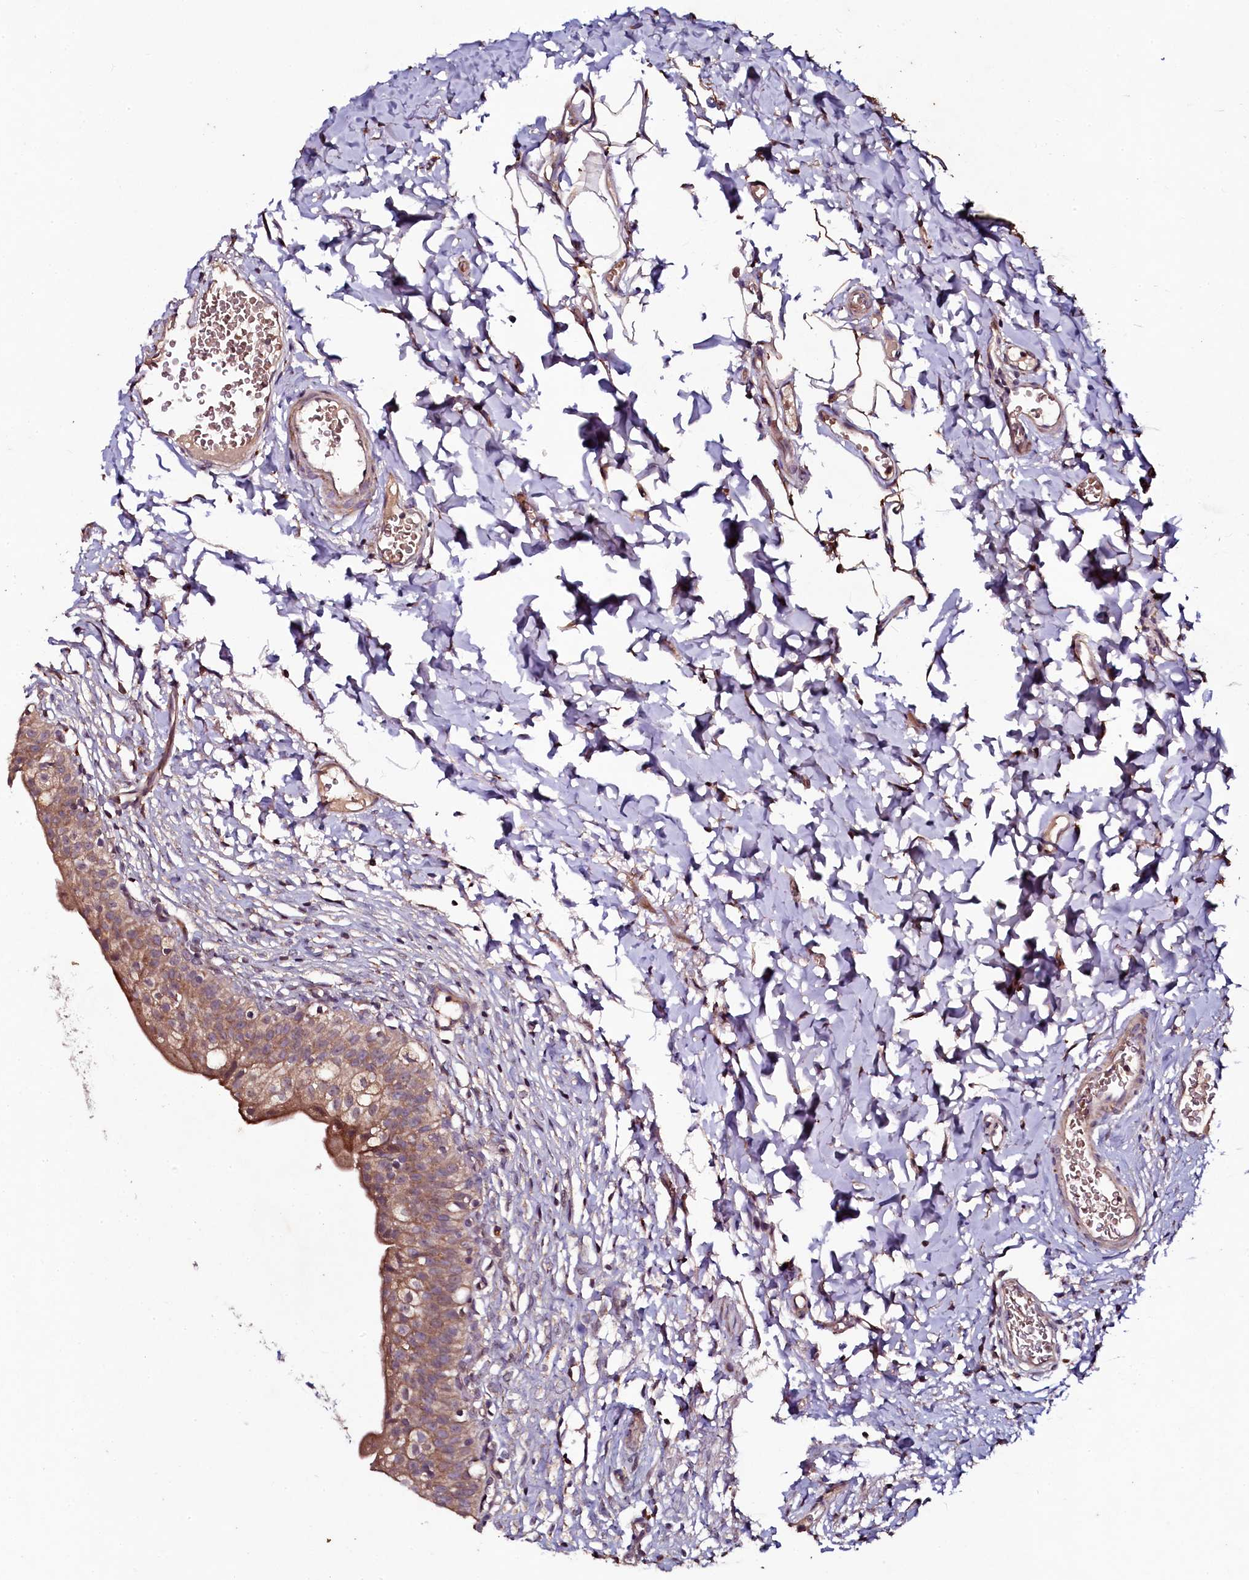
{"staining": {"intensity": "moderate", "quantity": ">75%", "location": "cytoplasmic/membranous"}, "tissue": "urinary bladder", "cell_type": "Urothelial cells", "image_type": "normal", "snomed": [{"axis": "morphology", "description": "Normal tissue, NOS"}, {"axis": "topography", "description": "Urinary bladder"}], "caption": "About >75% of urothelial cells in normal urinary bladder exhibit moderate cytoplasmic/membranous protein expression as visualized by brown immunohistochemical staining.", "gene": "SEC24C", "patient": {"sex": "male", "age": 55}}